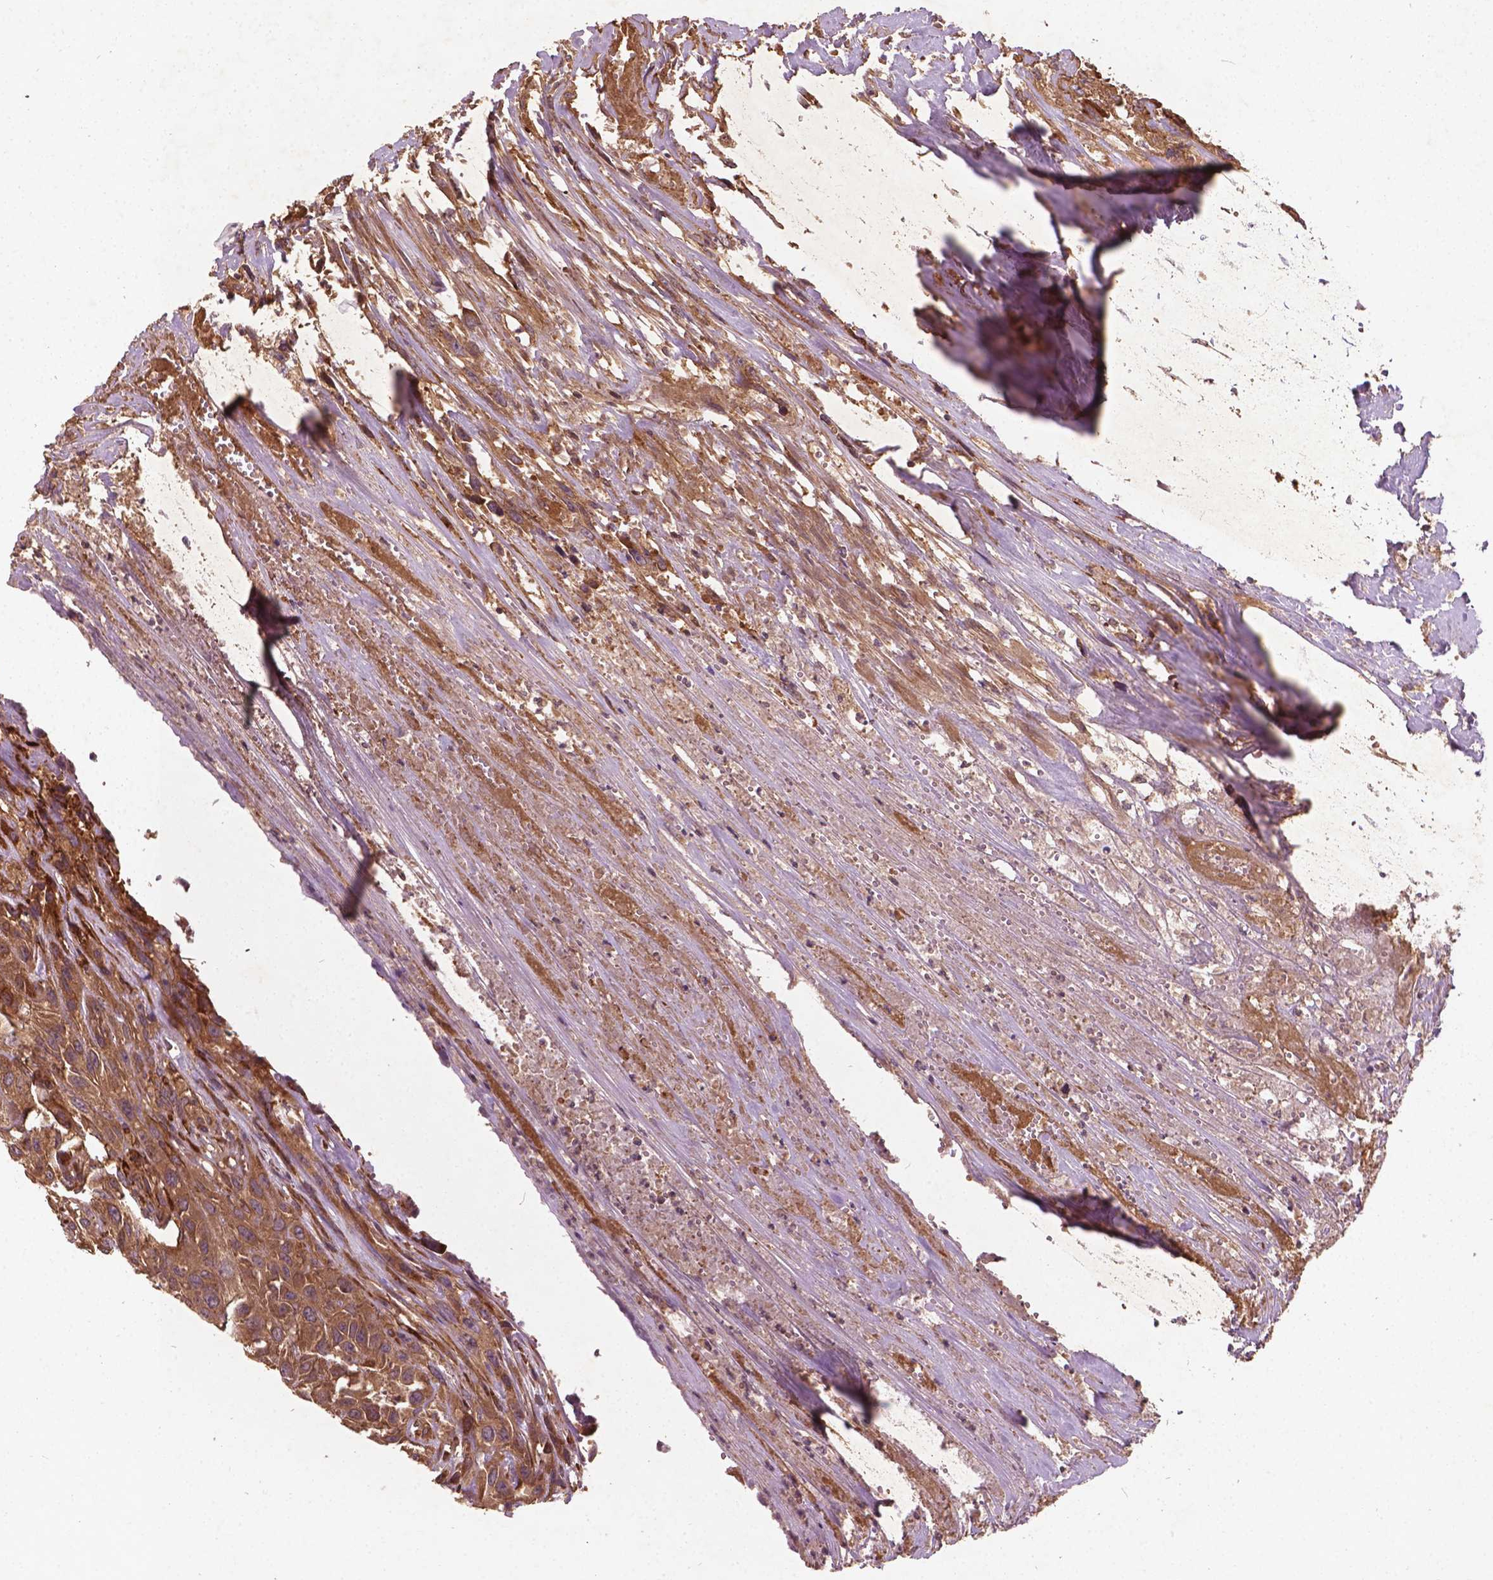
{"staining": {"intensity": "moderate", "quantity": ">75%", "location": "cytoplasmic/membranous"}, "tissue": "urothelial cancer", "cell_type": "Tumor cells", "image_type": "cancer", "snomed": [{"axis": "morphology", "description": "Urothelial carcinoma, High grade"}, {"axis": "topography", "description": "Urinary bladder"}], "caption": "Urothelial cancer stained for a protein displays moderate cytoplasmic/membranous positivity in tumor cells.", "gene": "UBXN2A", "patient": {"sex": "male", "age": 67}}